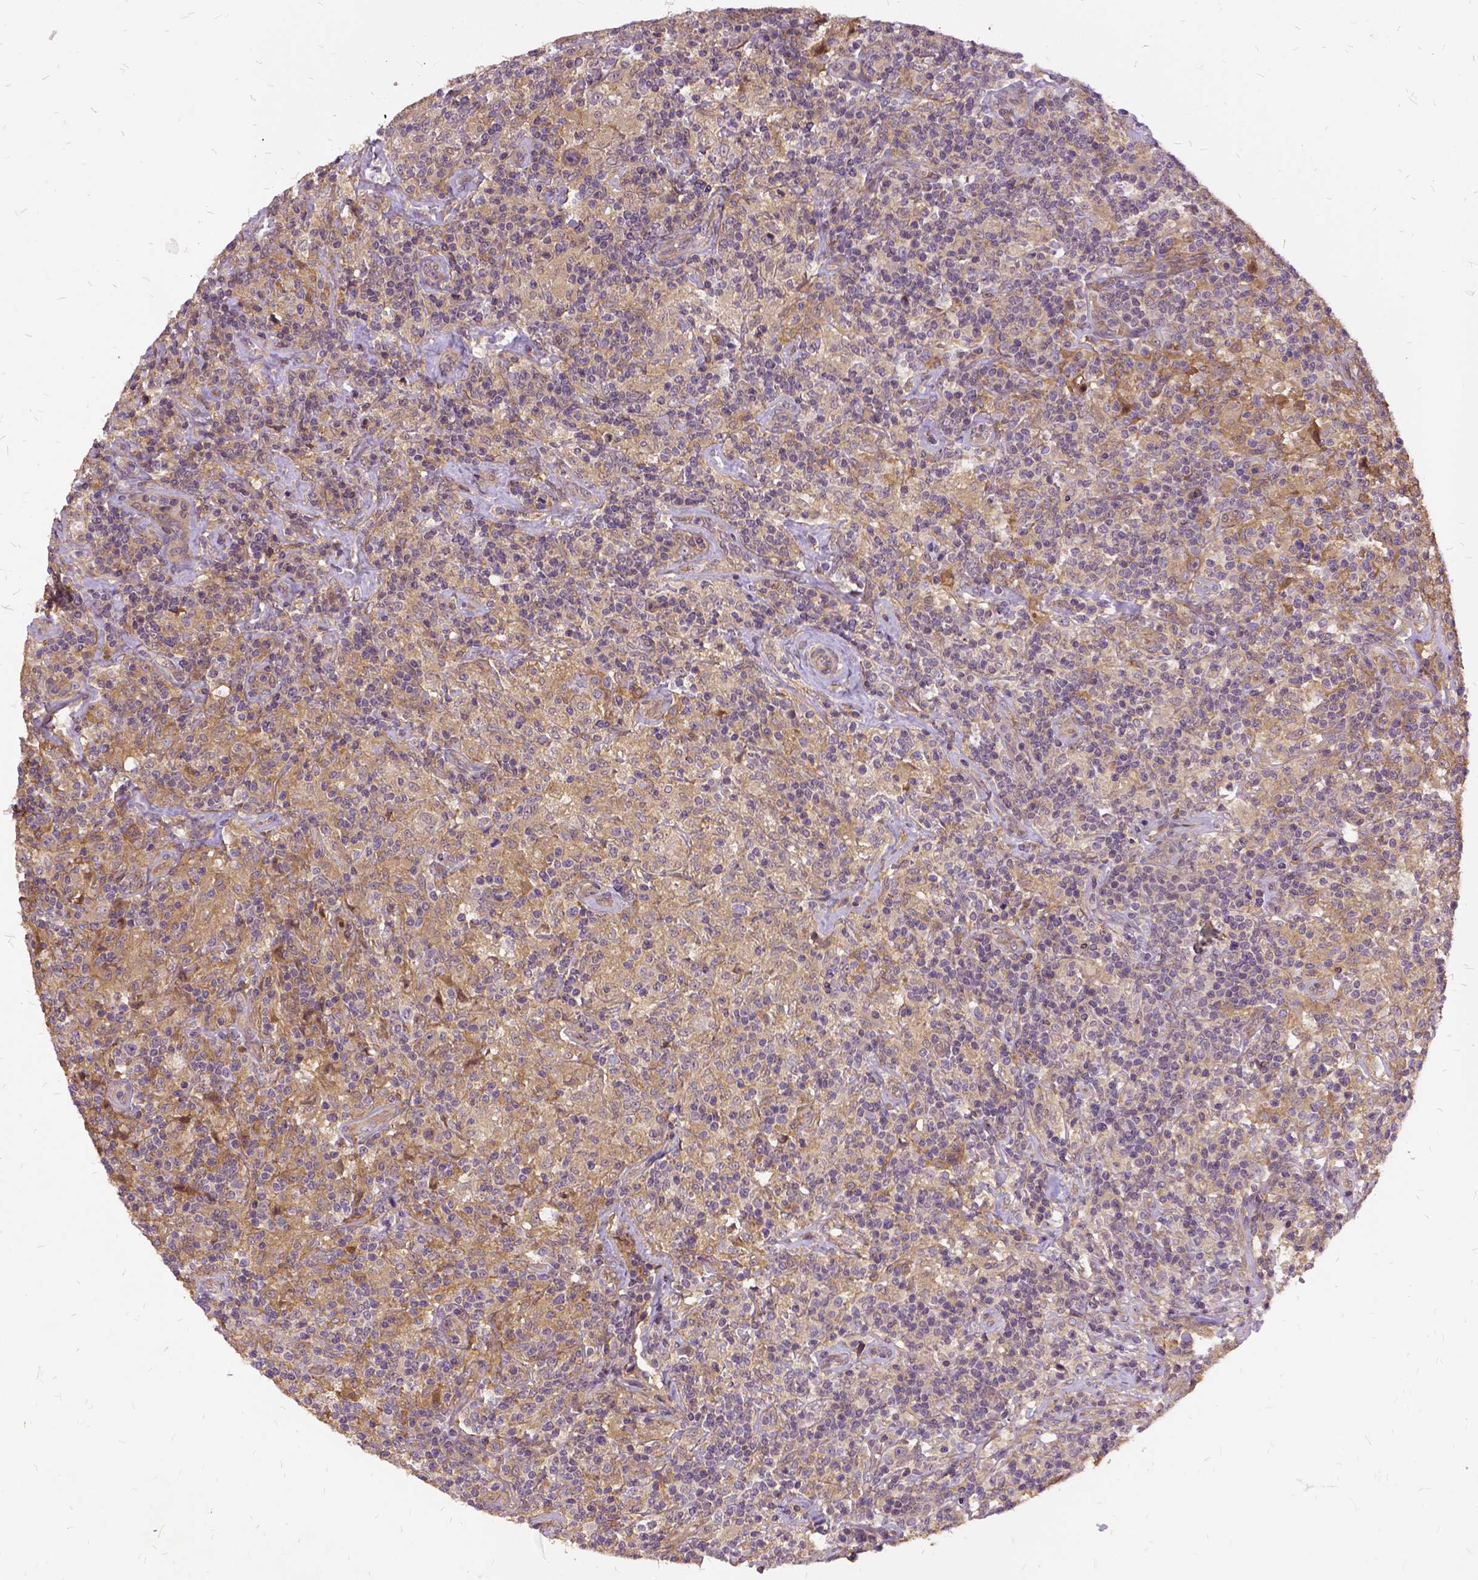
{"staining": {"intensity": "negative", "quantity": "none", "location": "none"}, "tissue": "lymphoma", "cell_type": "Tumor cells", "image_type": "cancer", "snomed": [{"axis": "morphology", "description": "Hodgkin's disease, NOS"}, {"axis": "topography", "description": "Lymph node"}], "caption": "This is an IHC image of Hodgkin's disease. There is no expression in tumor cells.", "gene": "ILRUN", "patient": {"sex": "male", "age": 70}}